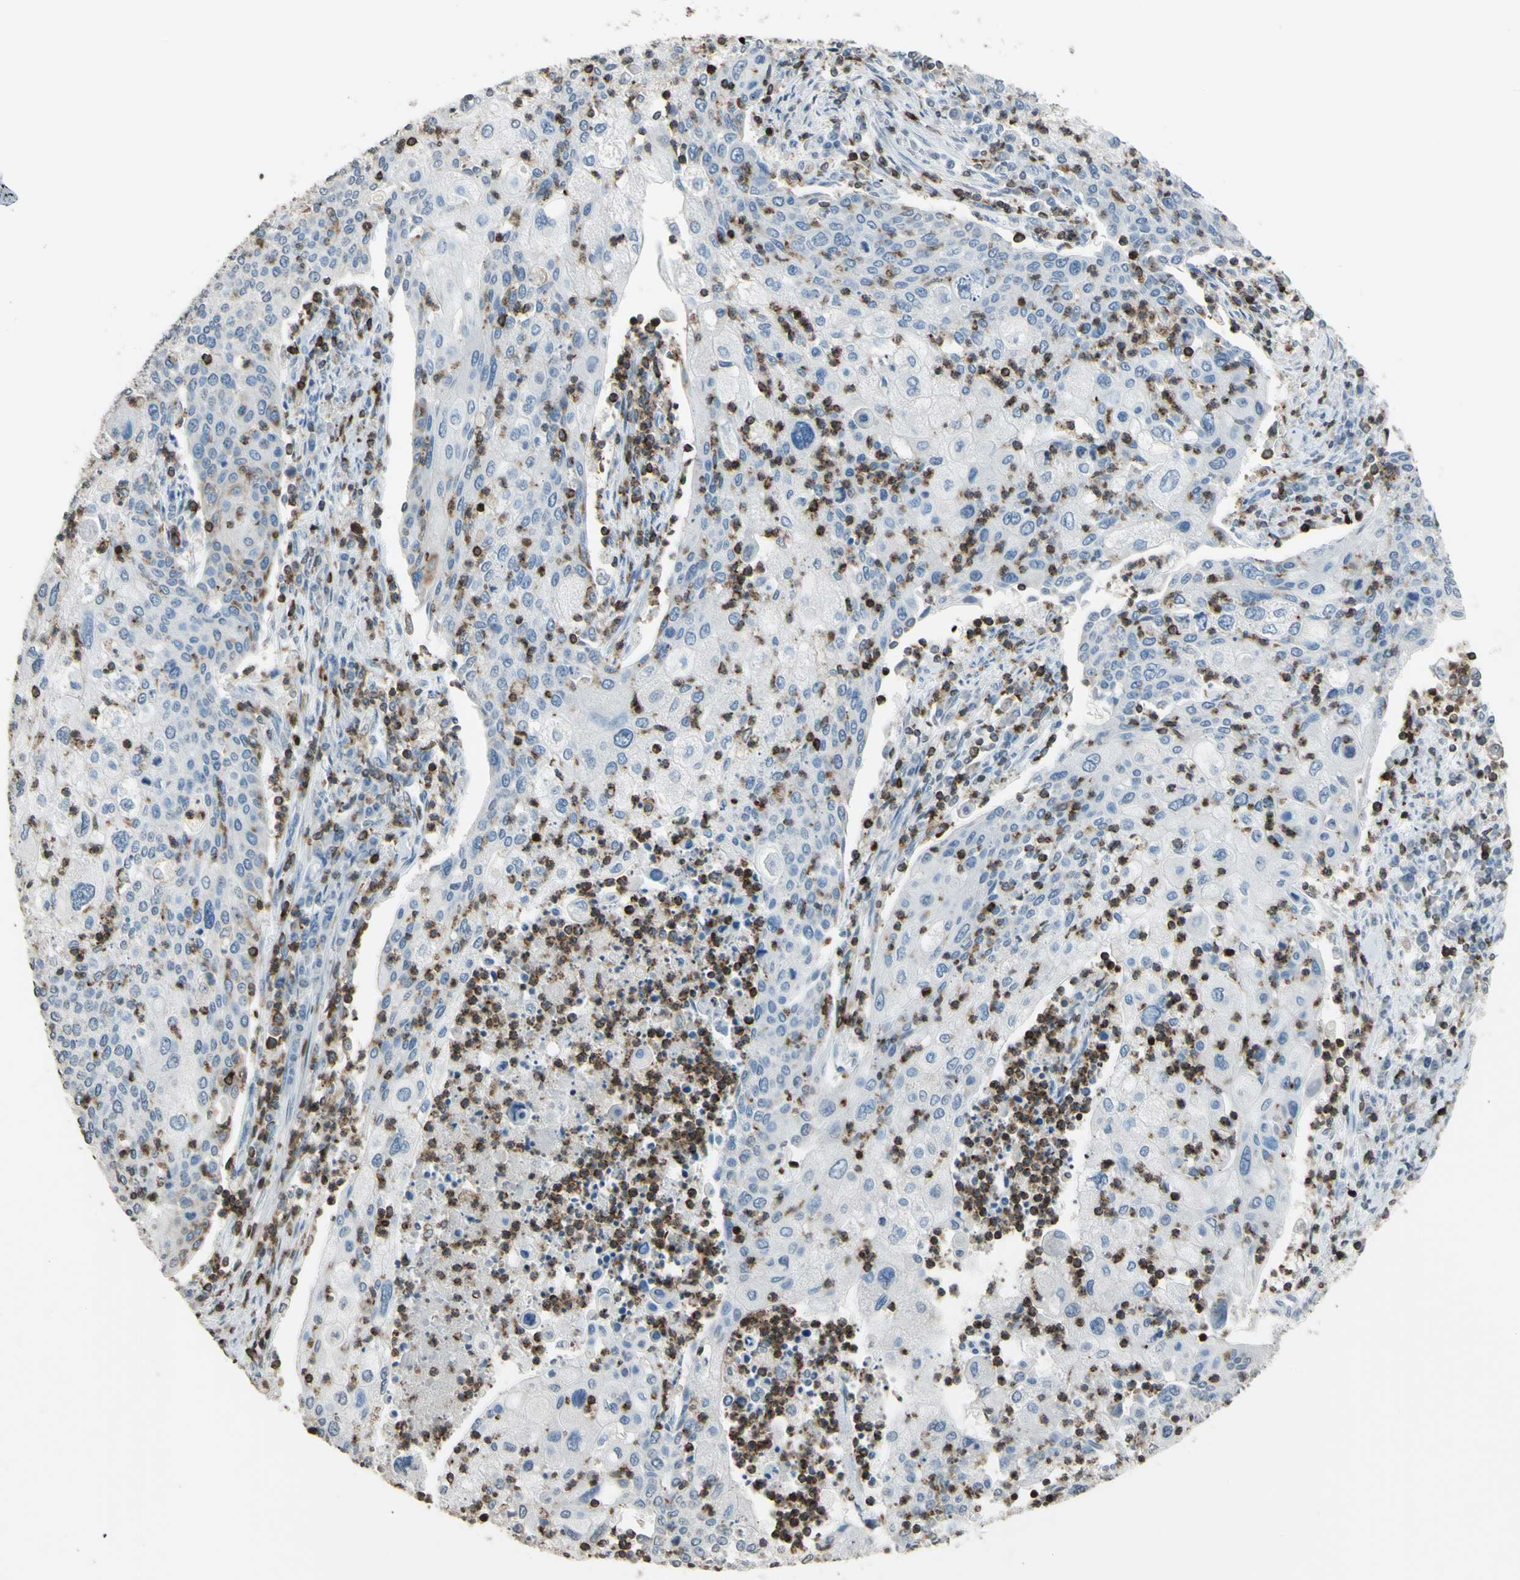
{"staining": {"intensity": "negative", "quantity": "none", "location": "none"}, "tissue": "cervical cancer", "cell_type": "Tumor cells", "image_type": "cancer", "snomed": [{"axis": "morphology", "description": "Squamous cell carcinoma, NOS"}, {"axis": "topography", "description": "Cervix"}], "caption": "This photomicrograph is of squamous cell carcinoma (cervical) stained with immunohistochemistry to label a protein in brown with the nuclei are counter-stained blue. There is no expression in tumor cells.", "gene": "PSTPIP1", "patient": {"sex": "female", "age": 40}}